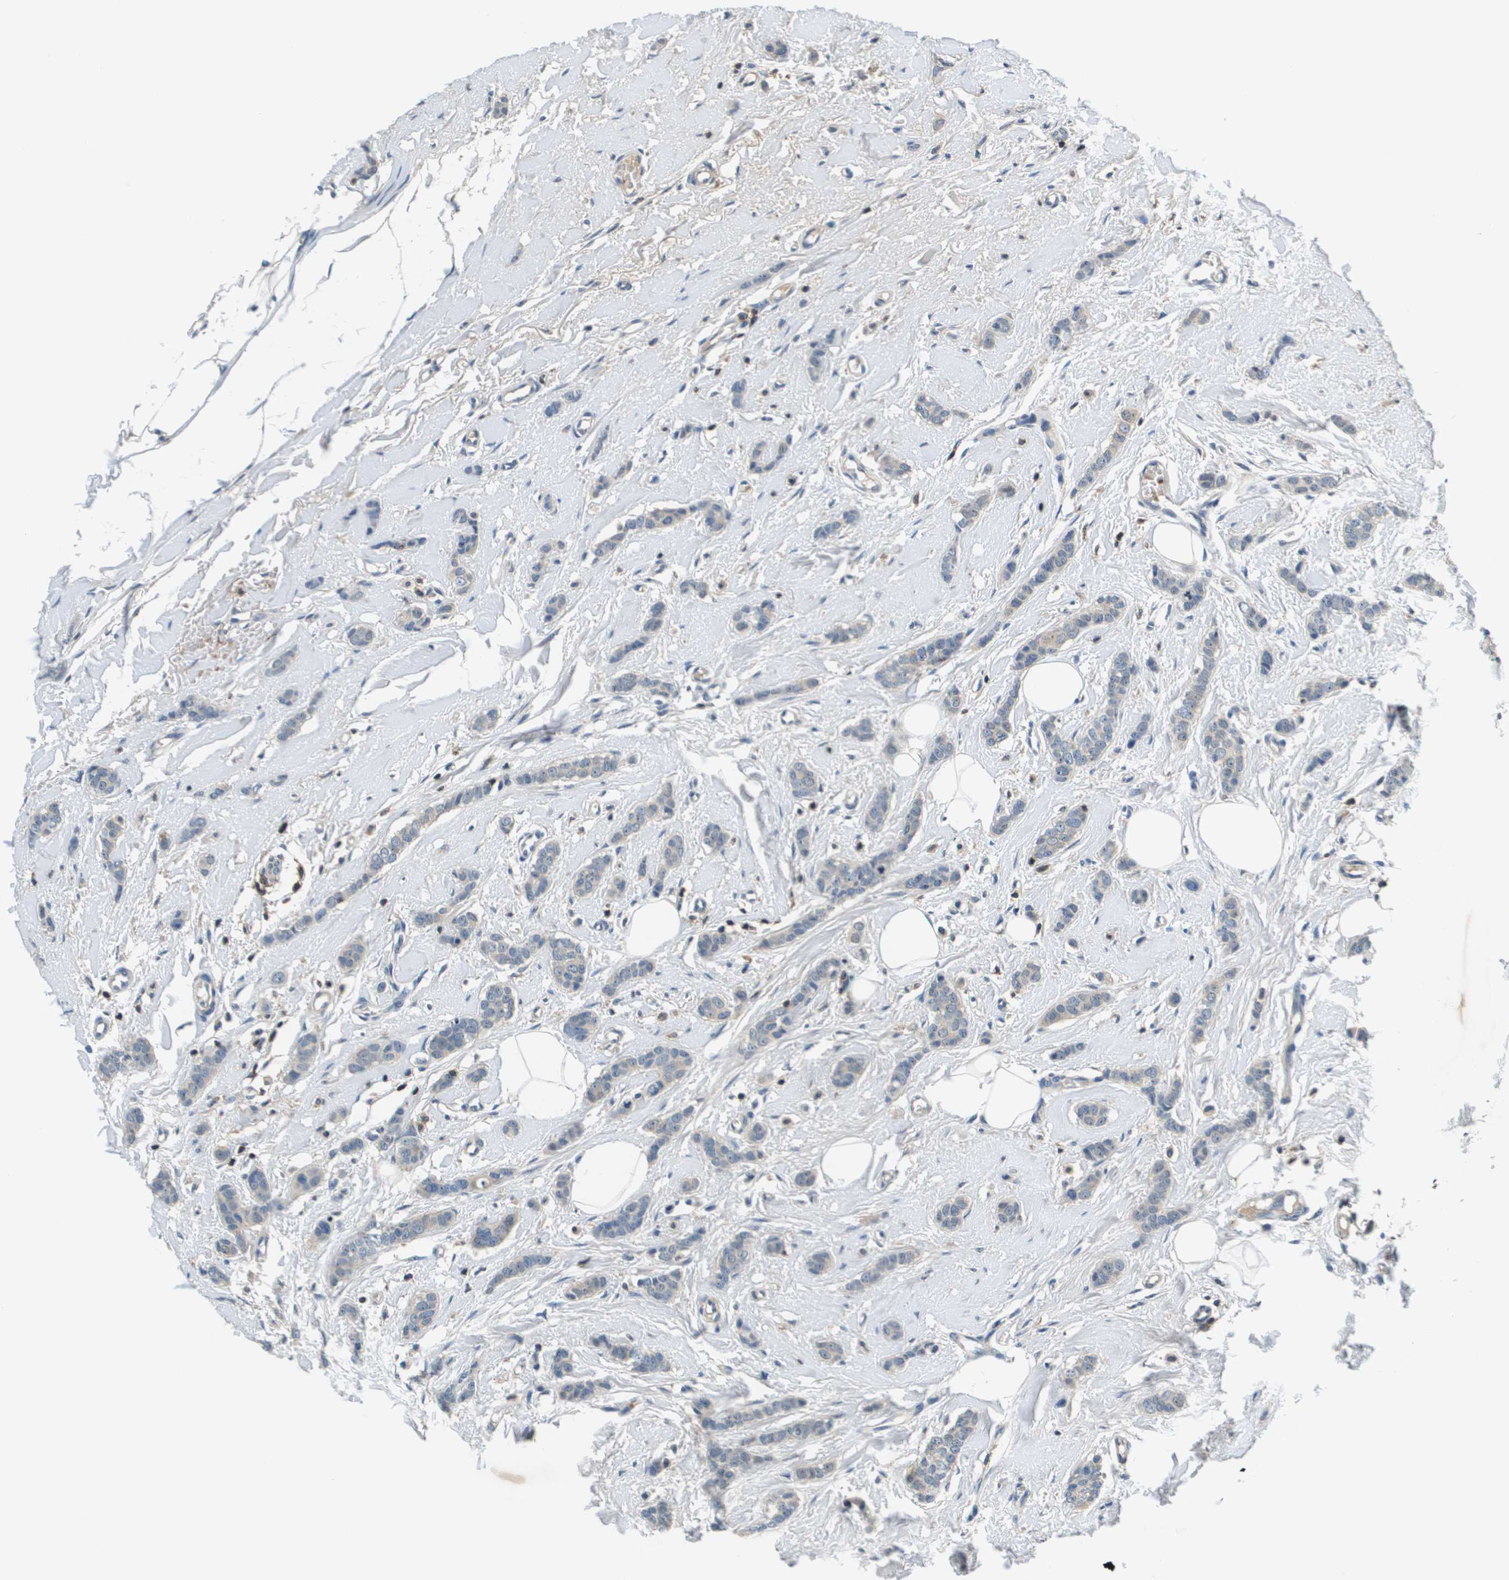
{"staining": {"intensity": "negative", "quantity": "none", "location": "none"}, "tissue": "breast cancer", "cell_type": "Tumor cells", "image_type": "cancer", "snomed": [{"axis": "morphology", "description": "Lobular carcinoma"}, {"axis": "topography", "description": "Skin"}, {"axis": "topography", "description": "Breast"}], "caption": "Tumor cells show no significant protein expression in lobular carcinoma (breast).", "gene": "KCNQ5", "patient": {"sex": "female", "age": 46}}